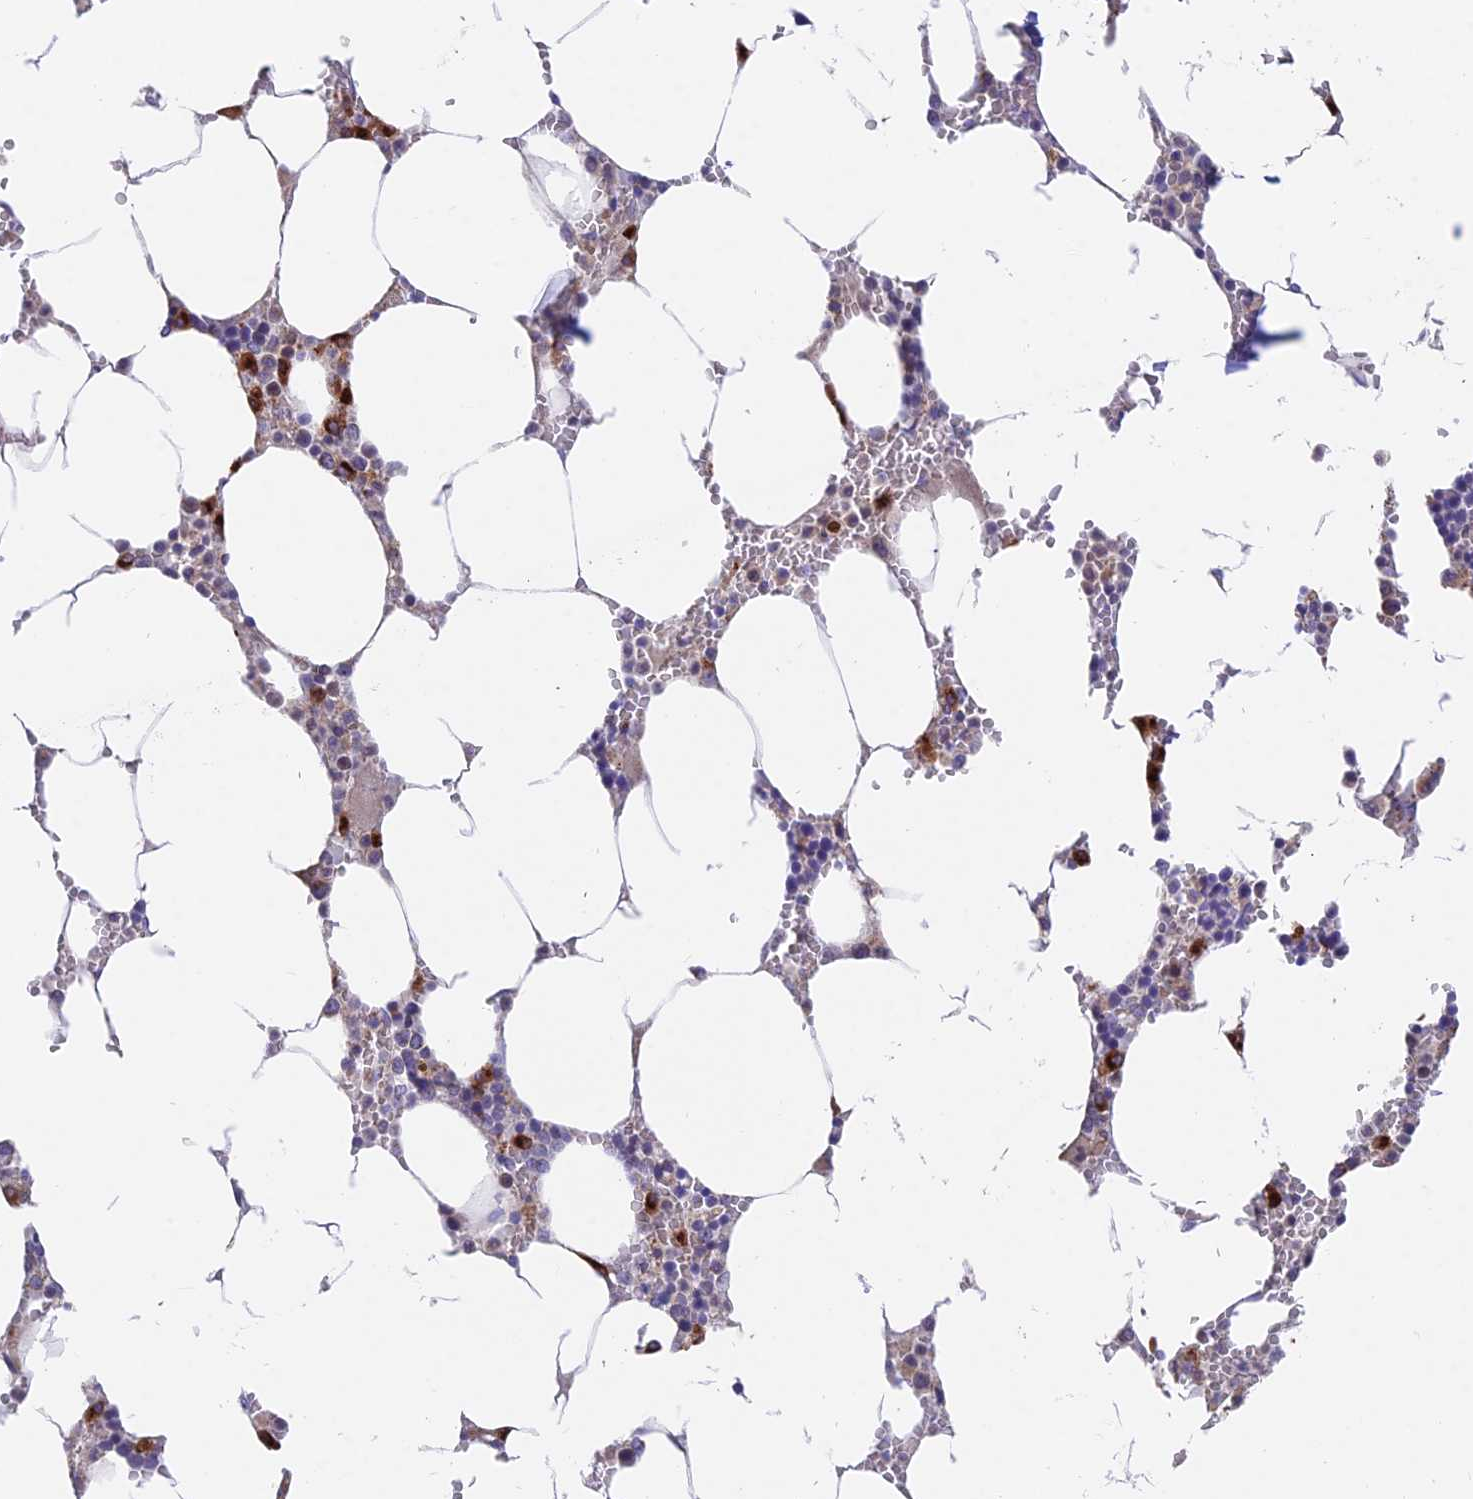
{"staining": {"intensity": "strong", "quantity": "<25%", "location": "cytoplasmic/membranous"}, "tissue": "bone marrow", "cell_type": "Hematopoietic cells", "image_type": "normal", "snomed": [{"axis": "morphology", "description": "Normal tissue, NOS"}, {"axis": "topography", "description": "Bone marrow"}], "caption": "Benign bone marrow demonstrates strong cytoplasmic/membranous staining in about <25% of hematopoietic cells.", "gene": "TBC1D20", "patient": {"sex": "male", "age": 70}}